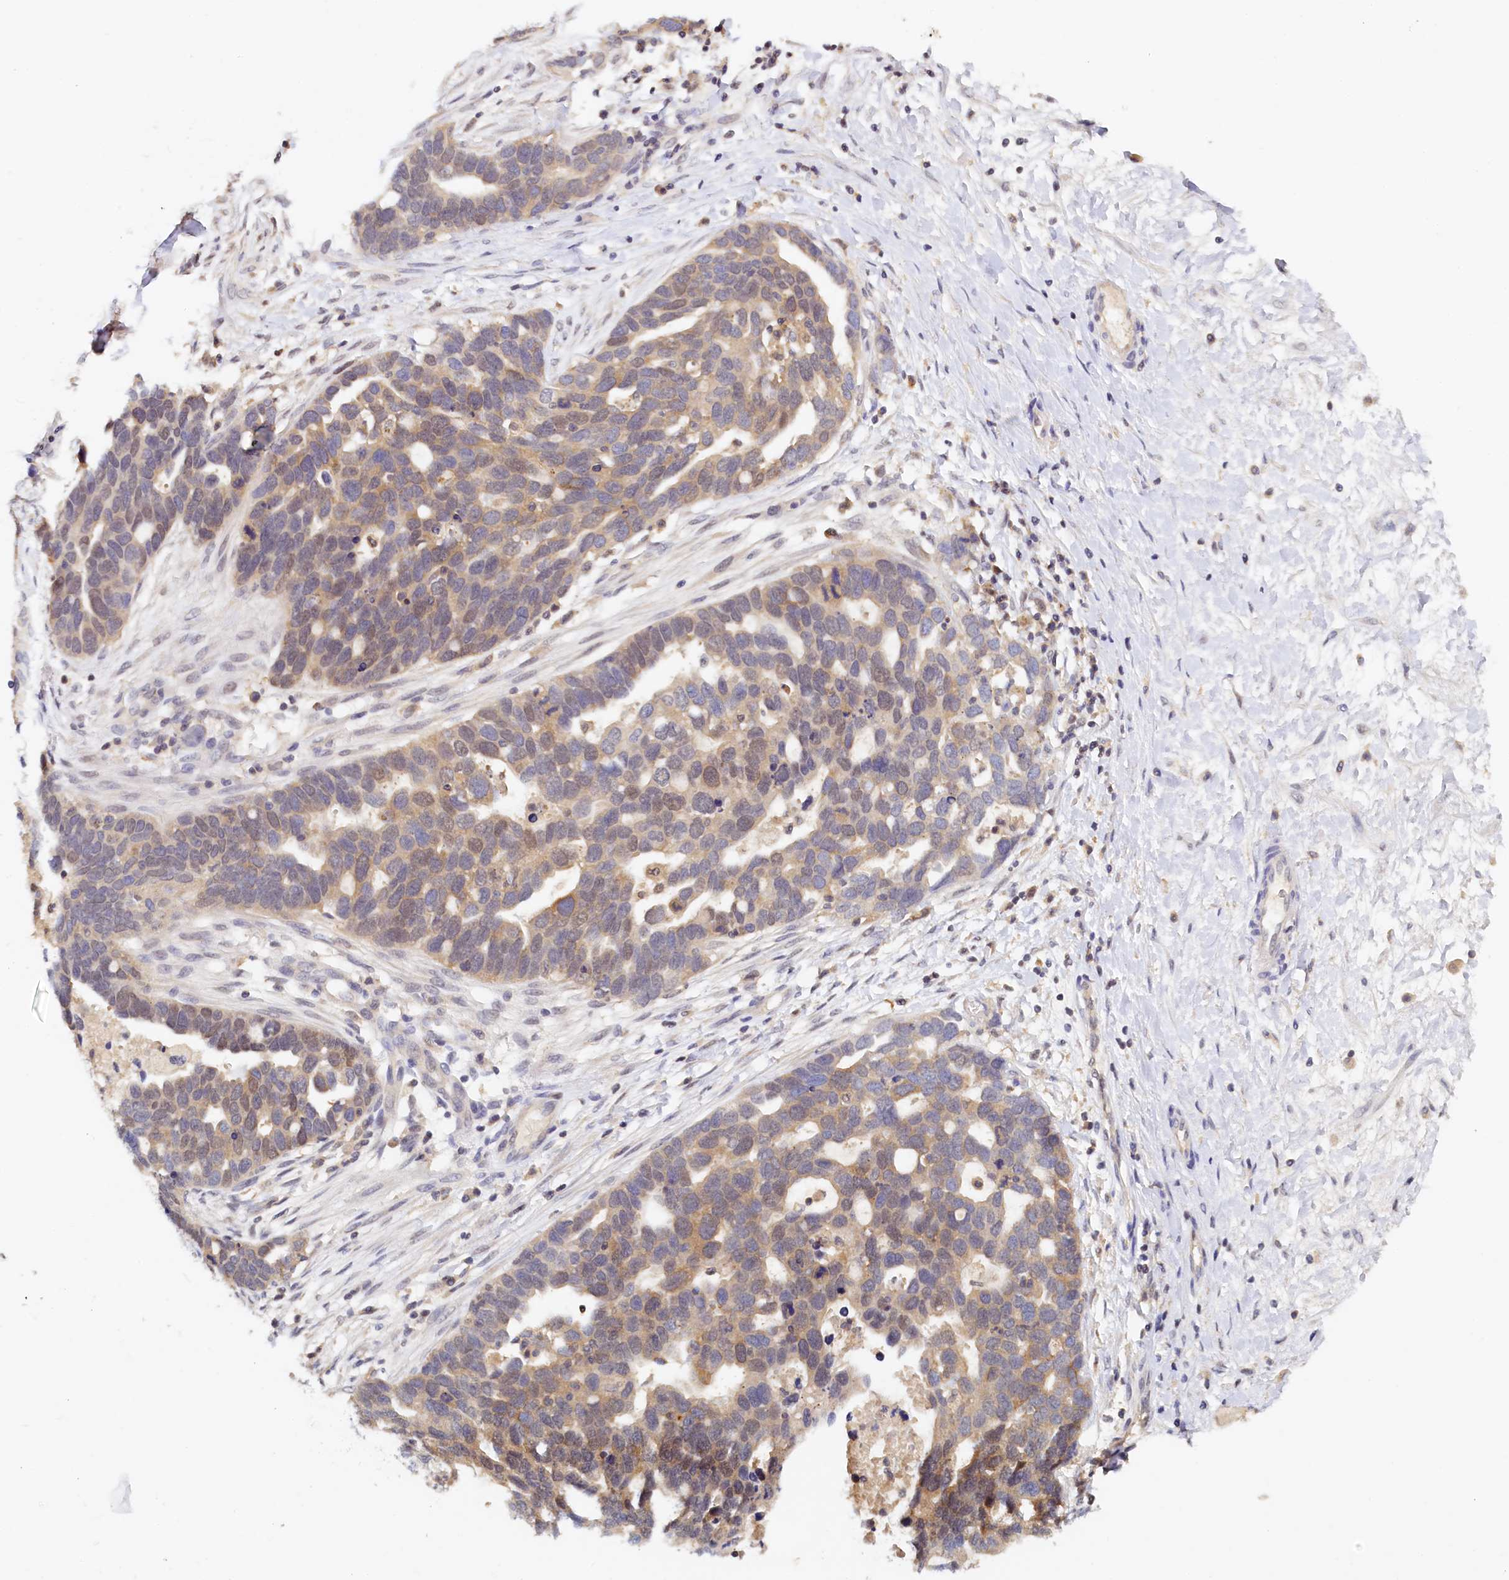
{"staining": {"intensity": "weak", "quantity": ">75%", "location": "cytoplasmic/membranous"}, "tissue": "ovarian cancer", "cell_type": "Tumor cells", "image_type": "cancer", "snomed": [{"axis": "morphology", "description": "Cystadenocarcinoma, serous, NOS"}, {"axis": "topography", "description": "Ovary"}], "caption": "Immunohistochemistry (IHC) image of ovarian serous cystadenocarcinoma stained for a protein (brown), which reveals low levels of weak cytoplasmic/membranous positivity in approximately >75% of tumor cells.", "gene": "PAAF1", "patient": {"sex": "female", "age": 54}}